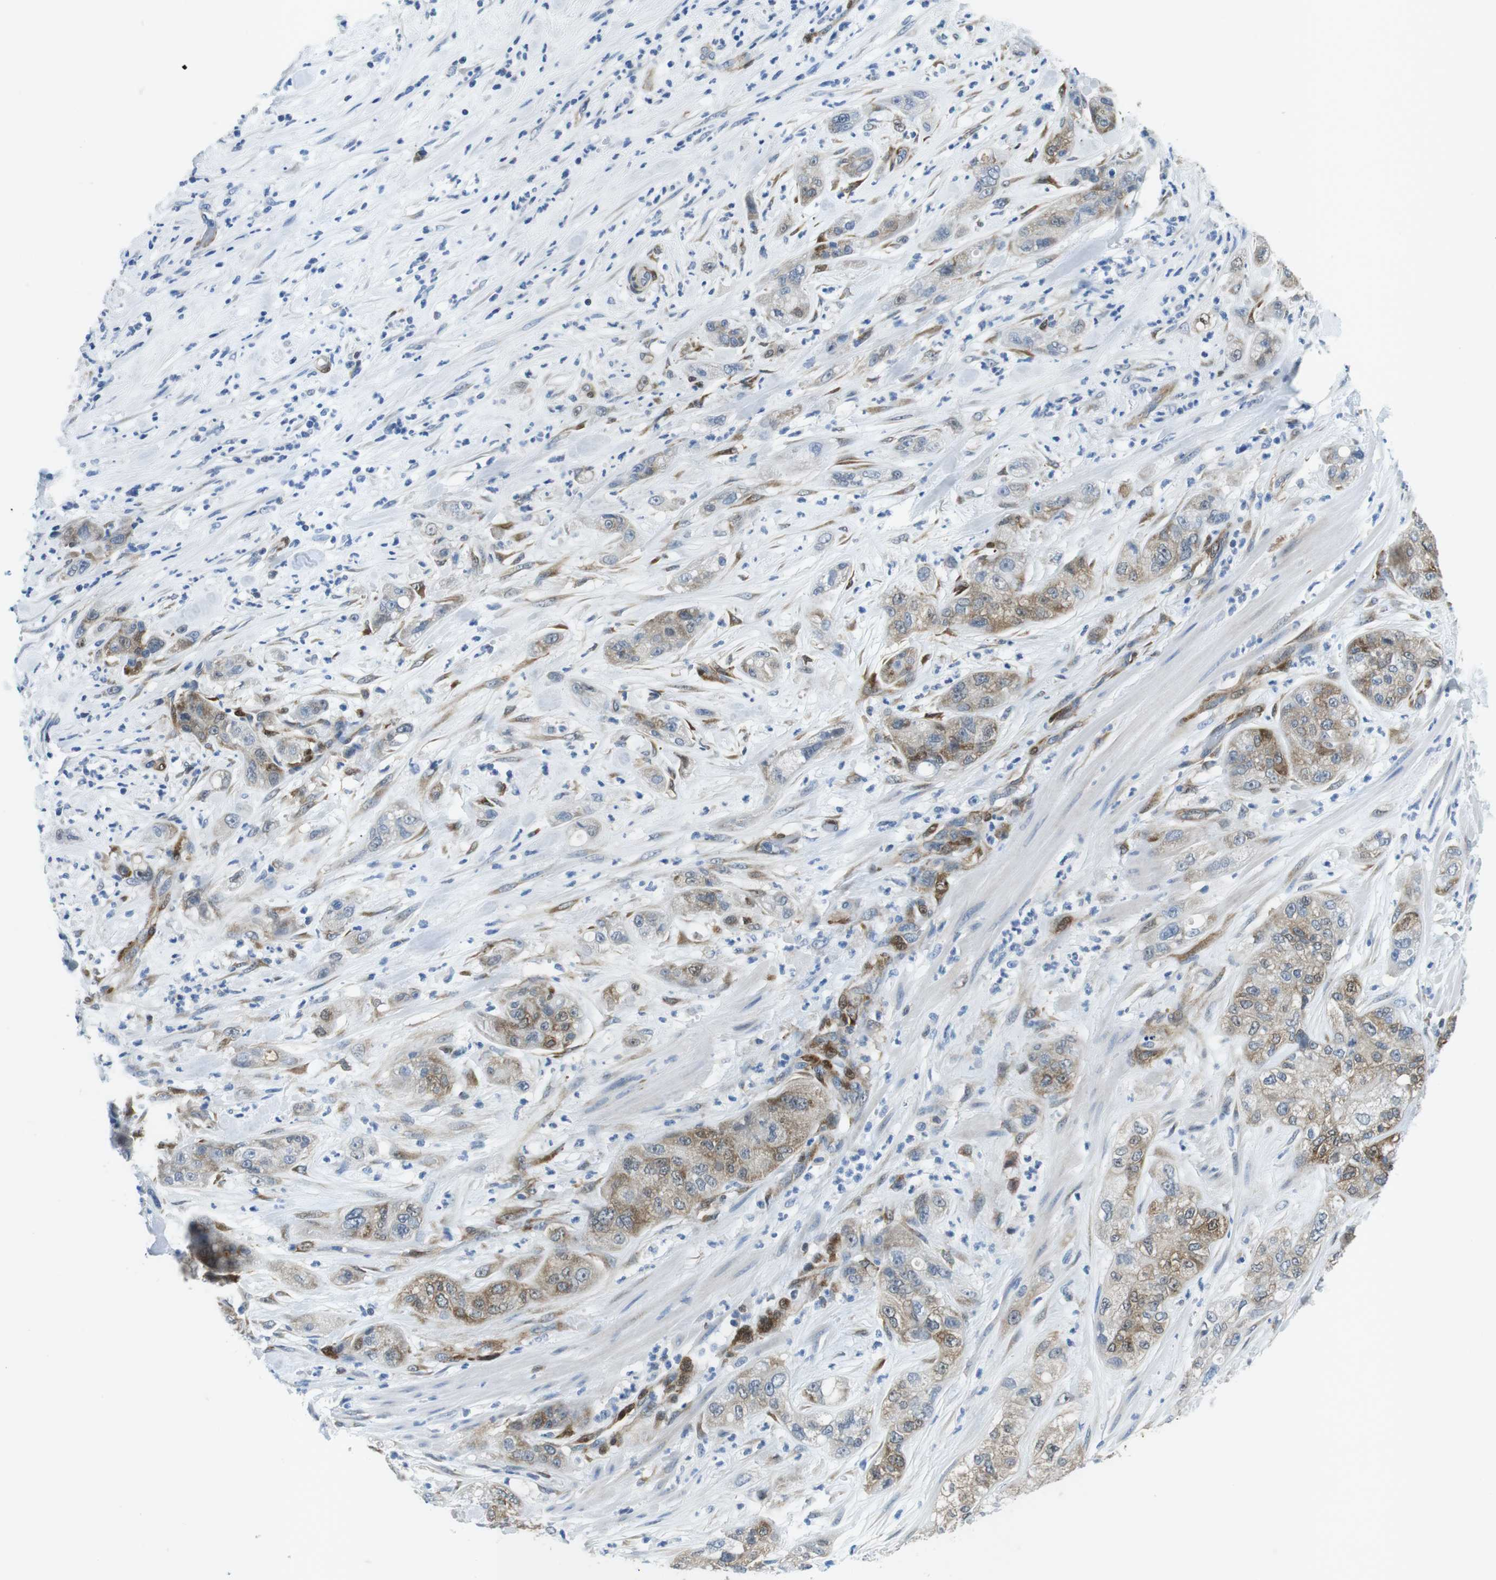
{"staining": {"intensity": "moderate", "quantity": "25%-75%", "location": "cytoplasmic/membranous"}, "tissue": "pancreatic cancer", "cell_type": "Tumor cells", "image_type": "cancer", "snomed": [{"axis": "morphology", "description": "Adenocarcinoma, NOS"}, {"axis": "topography", "description": "Pancreas"}], "caption": "A brown stain highlights moderate cytoplasmic/membranous staining of a protein in human adenocarcinoma (pancreatic) tumor cells. (DAB (3,3'-diaminobenzidine) = brown stain, brightfield microscopy at high magnification).", "gene": "PHLDA1", "patient": {"sex": "female", "age": 78}}